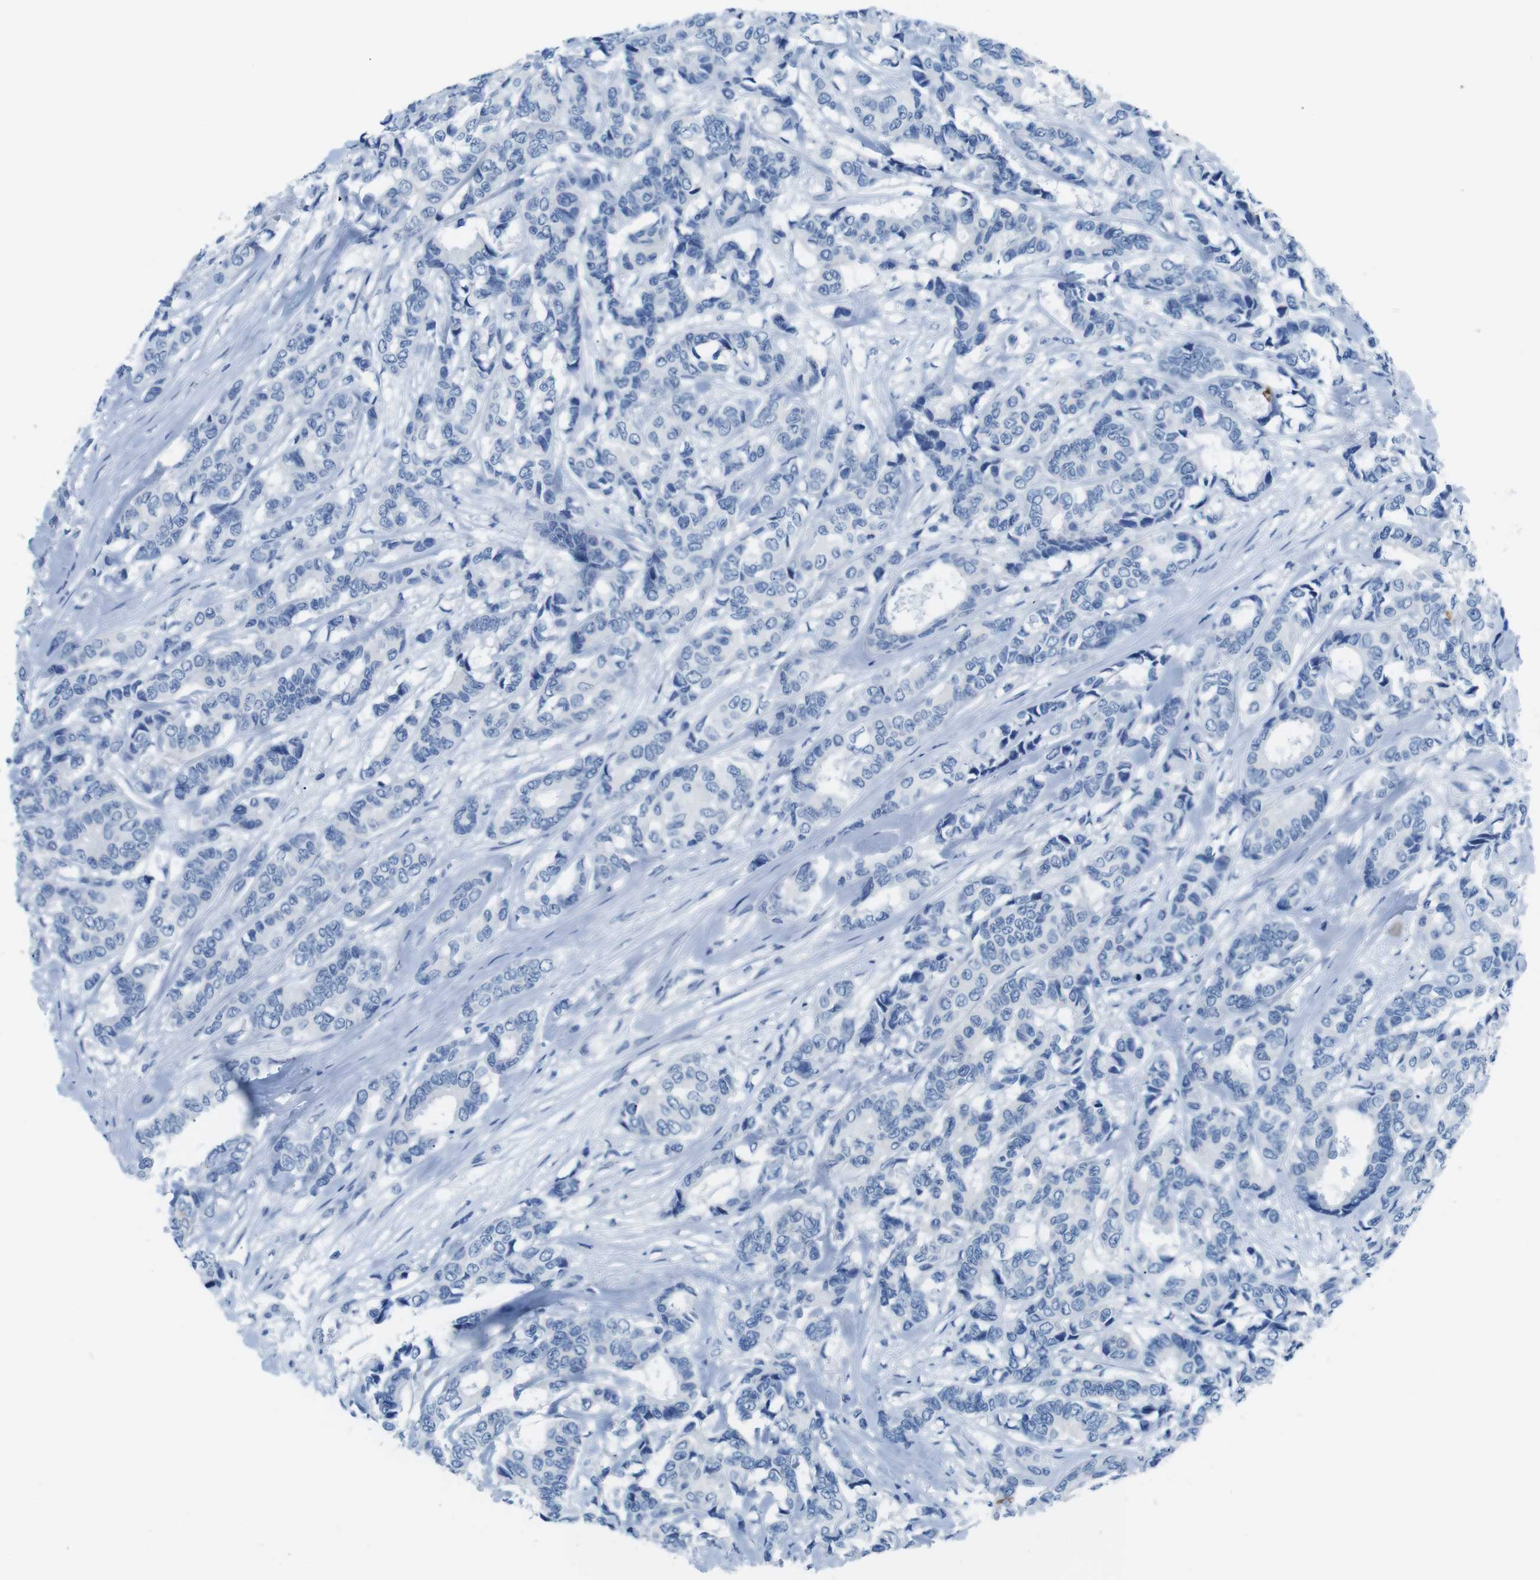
{"staining": {"intensity": "negative", "quantity": "none", "location": "none"}, "tissue": "breast cancer", "cell_type": "Tumor cells", "image_type": "cancer", "snomed": [{"axis": "morphology", "description": "Duct carcinoma"}, {"axis": "topography", "description": "Breast"}], "caption": "This micrograph is of infiltrating ductal carcinoma (breast) stained with immunohistochemistry to label a protein in brown with the nuclei are counter-stained blue. There is no staining in tumor cells.", "gene": "MUC2", "patient": {"sex": "female", "age": 87}}